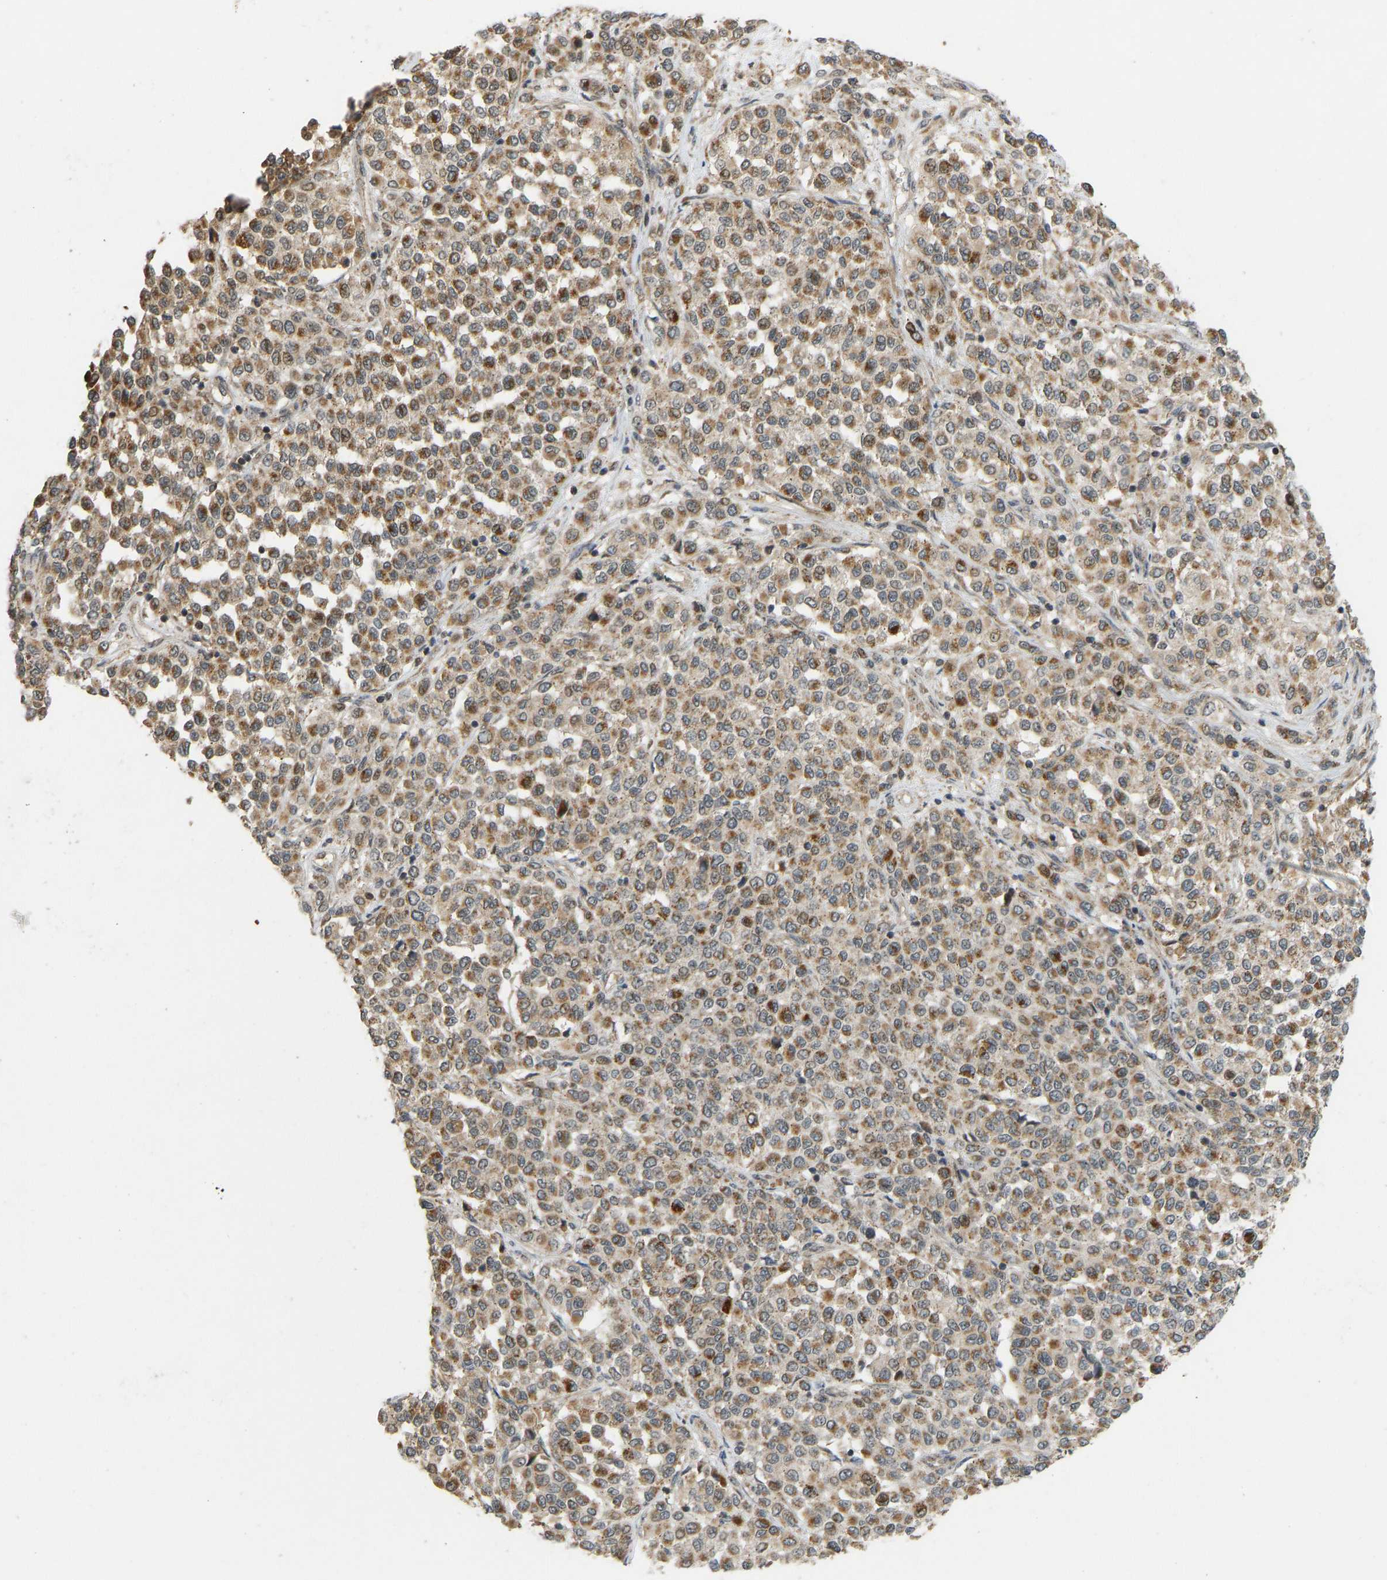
{"staining": {"intensity": "moderate", "quantity": ">75%", "location": "cytoplasmic/membranous"}, "tissue": "melanoma", "cell_type": "Tumor cells", "image_type": "cancer", "snomed": [{"axis": "morphology", "description": "Malignant melanoma, Metastatic site"}, {"axis": "topography", "description": "Pancreas"}], "caption": "Malignant melanoma (metastatic site) stained with DAB immunohistochemistry displays medium levels of moderate cytoplasmic/membranous staining in about >75% of tumor cells. Using DAB (3,3'-diaminobenzidine) (brown) and hematoxylin (blue) stains, captured at high magnification using brightfield microscopy.", "gene": "ACADS", "patient": {"sex": "female", "age": 30}}